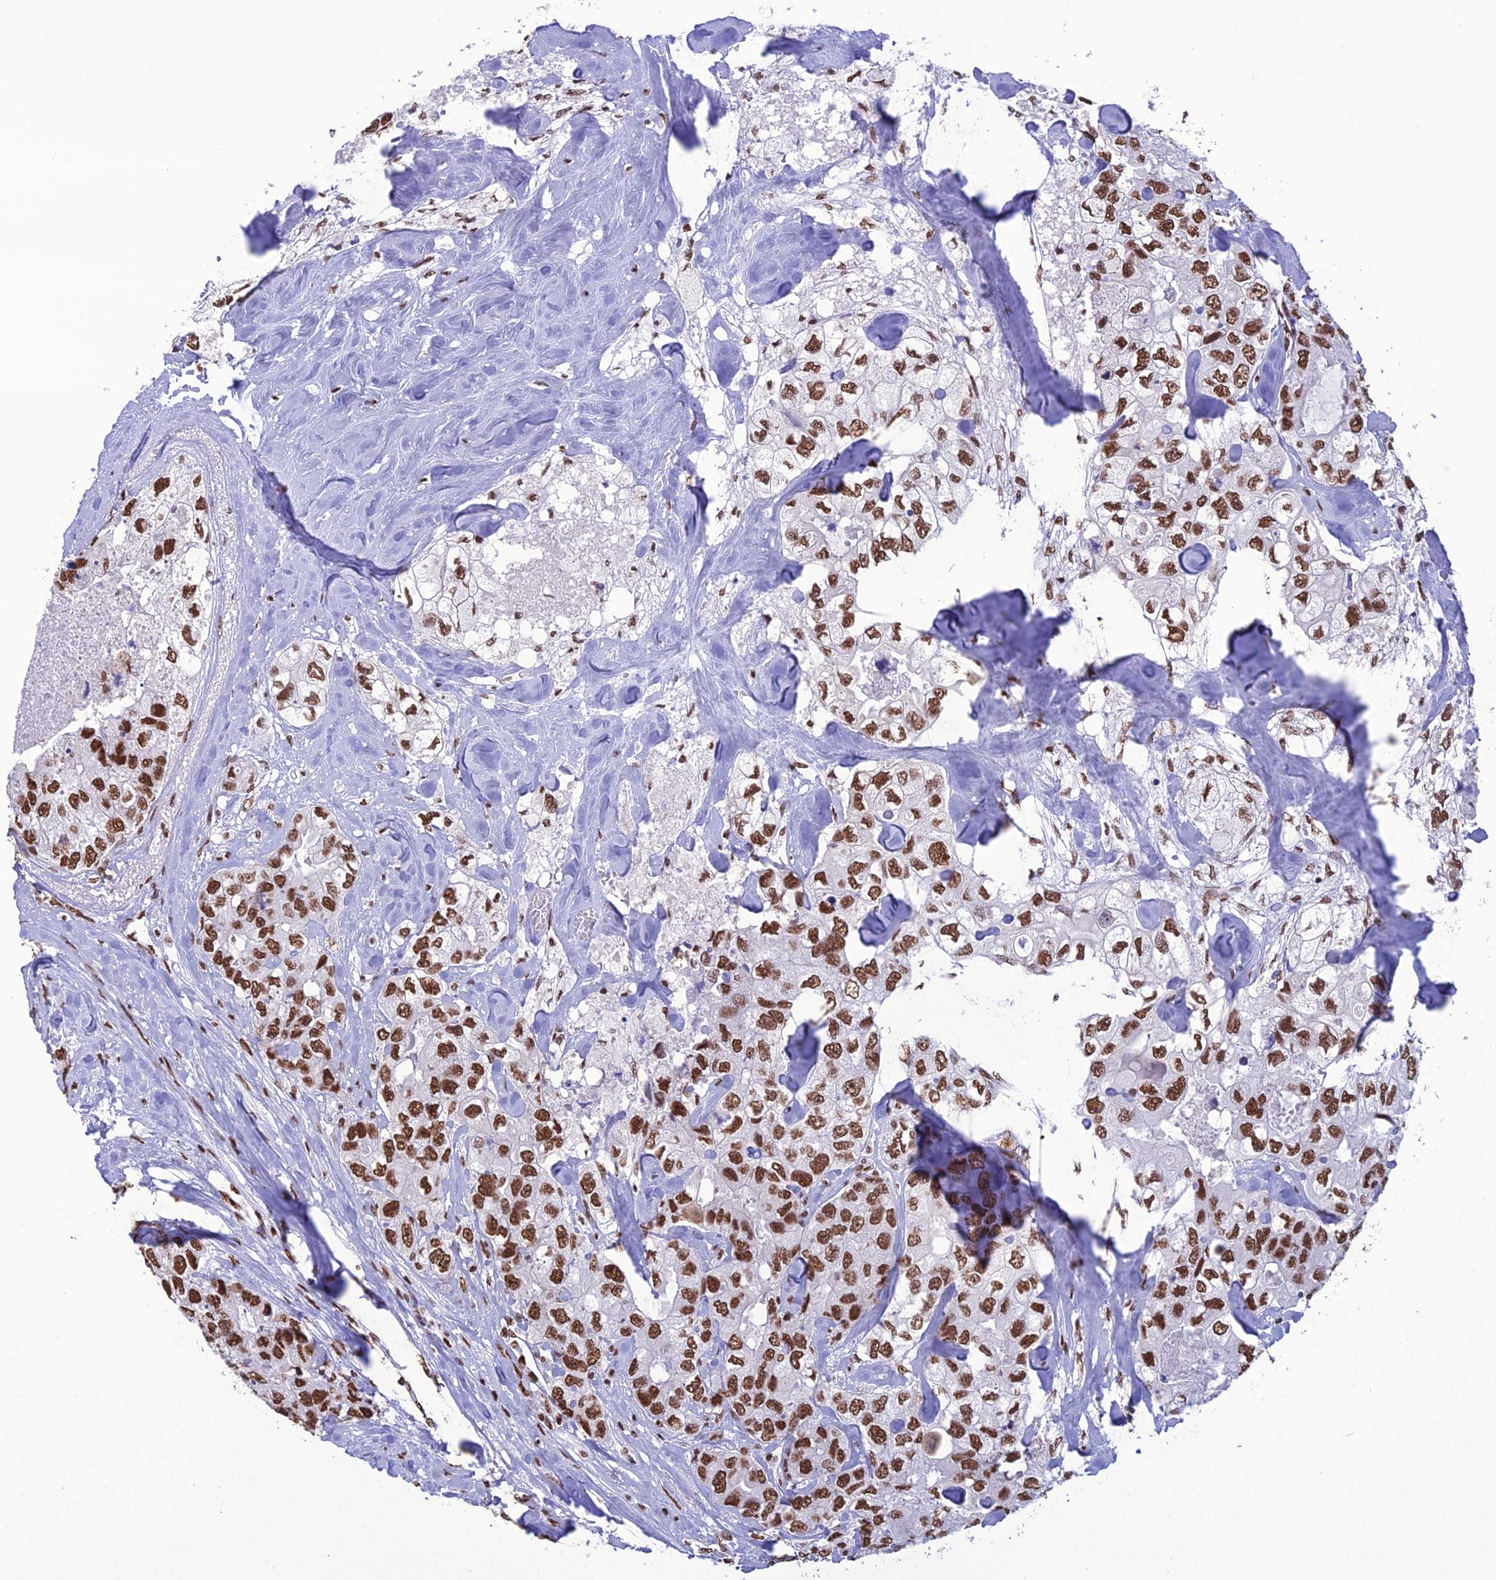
{"staining": {"intensity": "strong", "quantity": ">75%", "location": "nuclear"}, "tissue": "breast cancer", "cell_type": "Tumor cells", "image_type": "cancer", "snomed": [{"axis": "morphology", "description": "Duct carcinoma"}, {"axis": "topography", "description": "Breast"}], "caption": "This photomicrograph exhibits immunohistochemistry (IHC) staining of human breast cancer, with high strong nuclear staining in approximately >75% of tumor cells.", "gene": "PRAMEF12", "patient": {"sex": "female", "age": 62}}